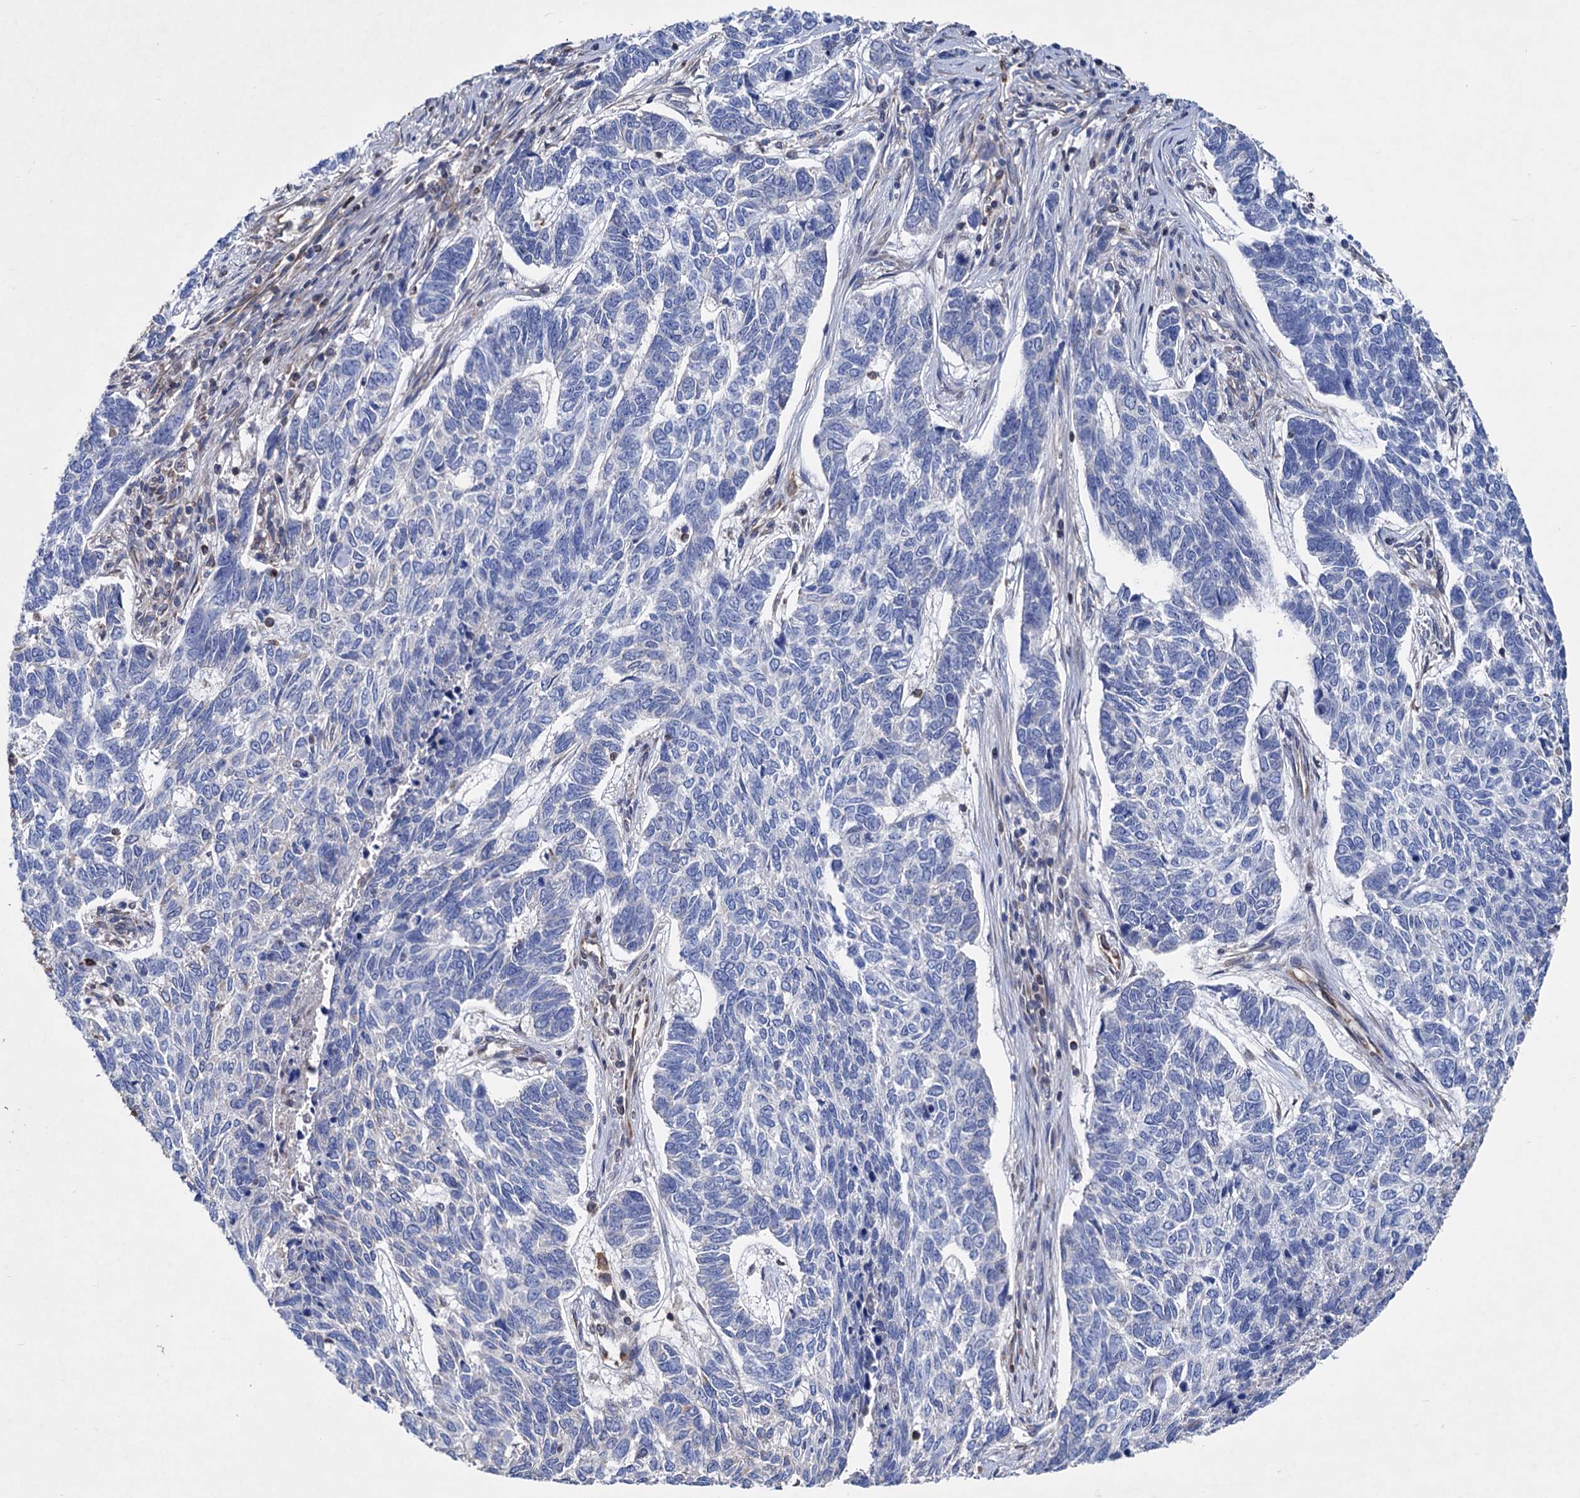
{"staining": {"intensity": "negative", "quantity": "none", "location": "none"}, "tissue": "skin cancer", "cell_type": "Tumor cells", "image_type": "cancer", "snomed": [{"axis": "morphology", "description": "Basal cell carcinoma"}, {"axis": "topography", "description": "Skin"}], "caption": "This histopathology image is of basal cell carcinoma (skin) stained with IHC to label a protein in brown with the nuclei are counter-stained blue. There is no expression in tumor cells.", "gene": "STING1", "patient": {"sex": "female", "age": 65}}